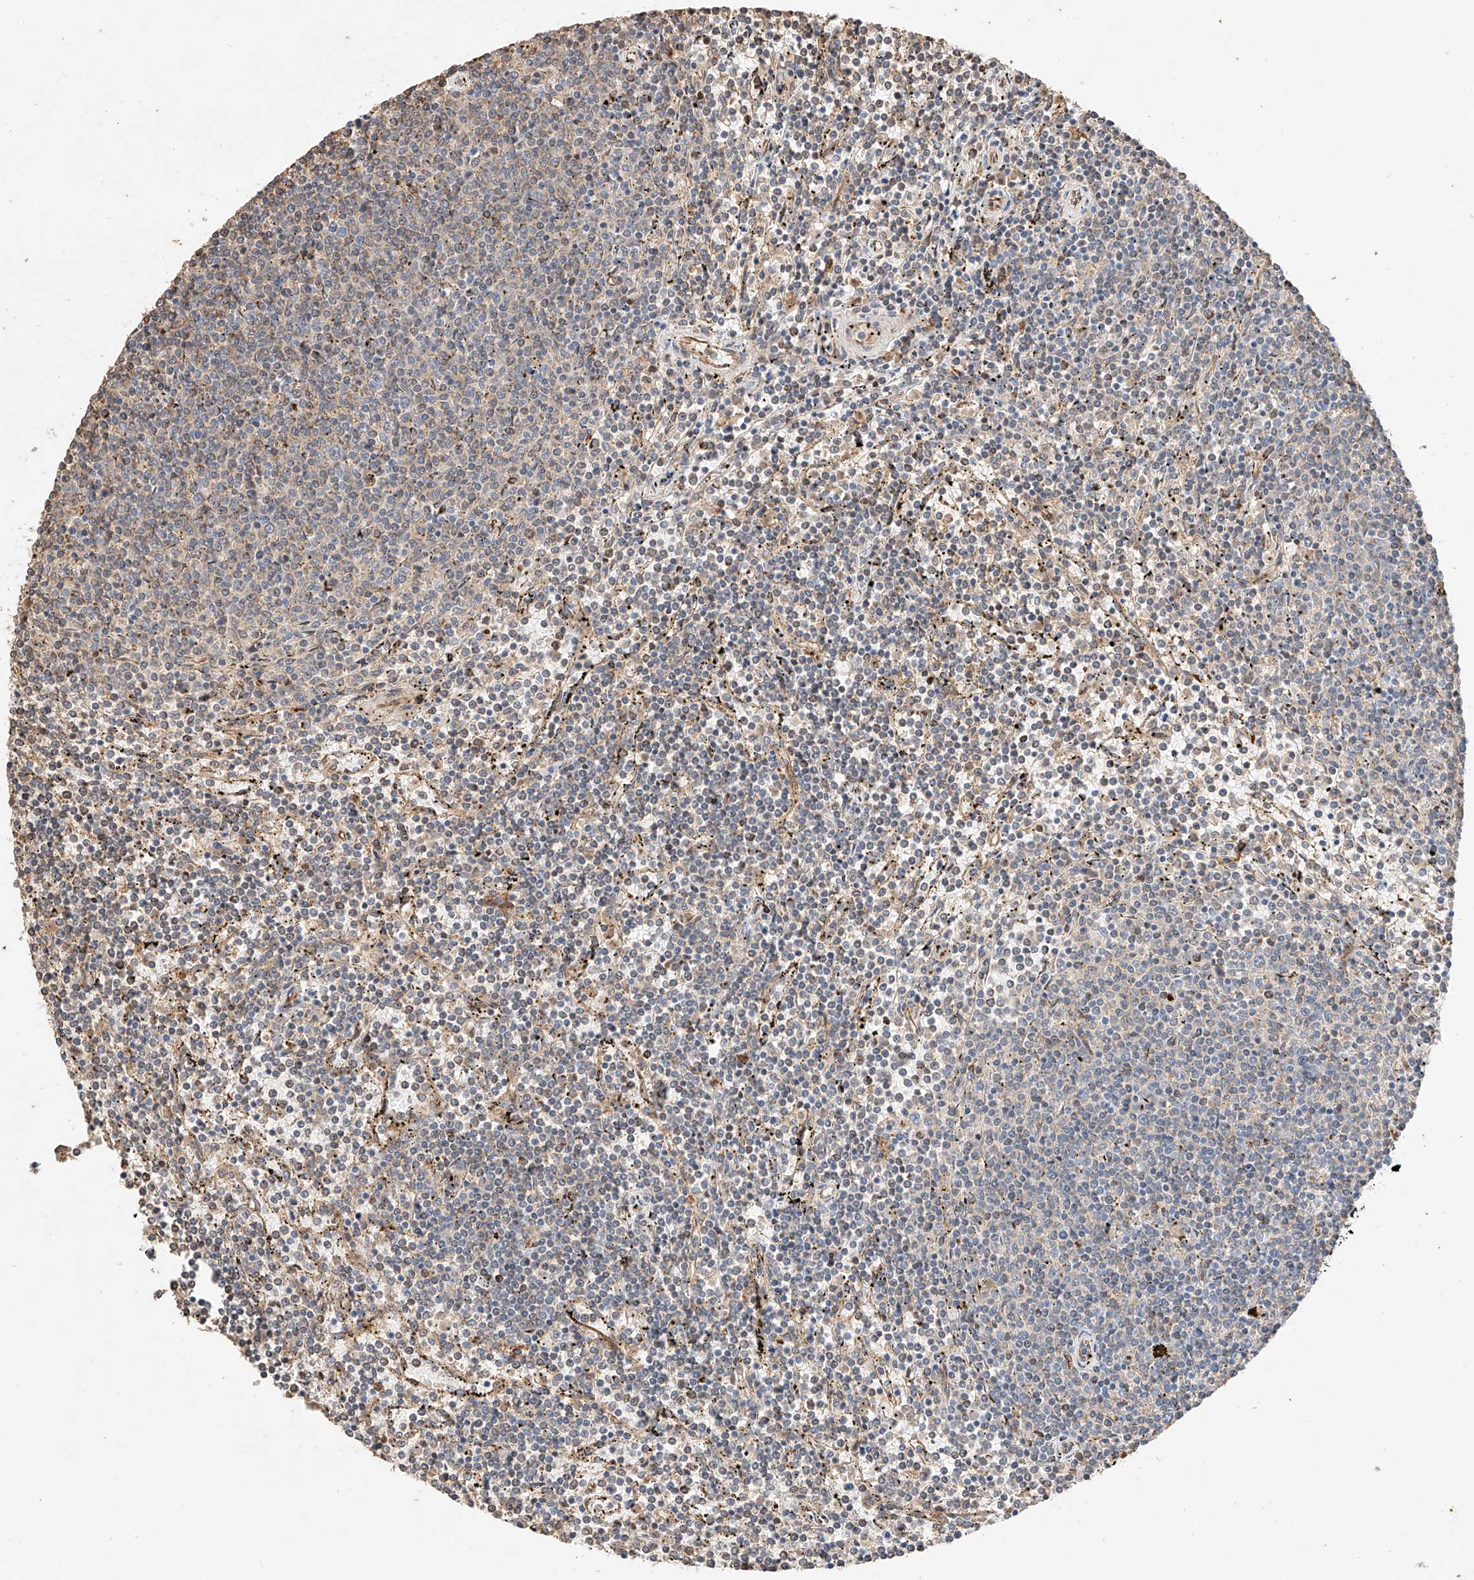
{"staining": {"intensity": "weak", "quantity": "<25%", "location": "cytoplasmic/membranous"}, "tissue": "lymphoma", "cell_type": "Tumor cells", "image_type": "cancer", "snomed": [{"axis": "morphology", "description": "Malignant lymphoma, non-Hodgkin's type, Low grade"}, {"axis": "topography", "description": "Spleen"}], "caption": "Tumor cells show no significant positivity in lymphoma.", "gene": "SUSD6", "patient": {"sex": "female", "age": 50}}